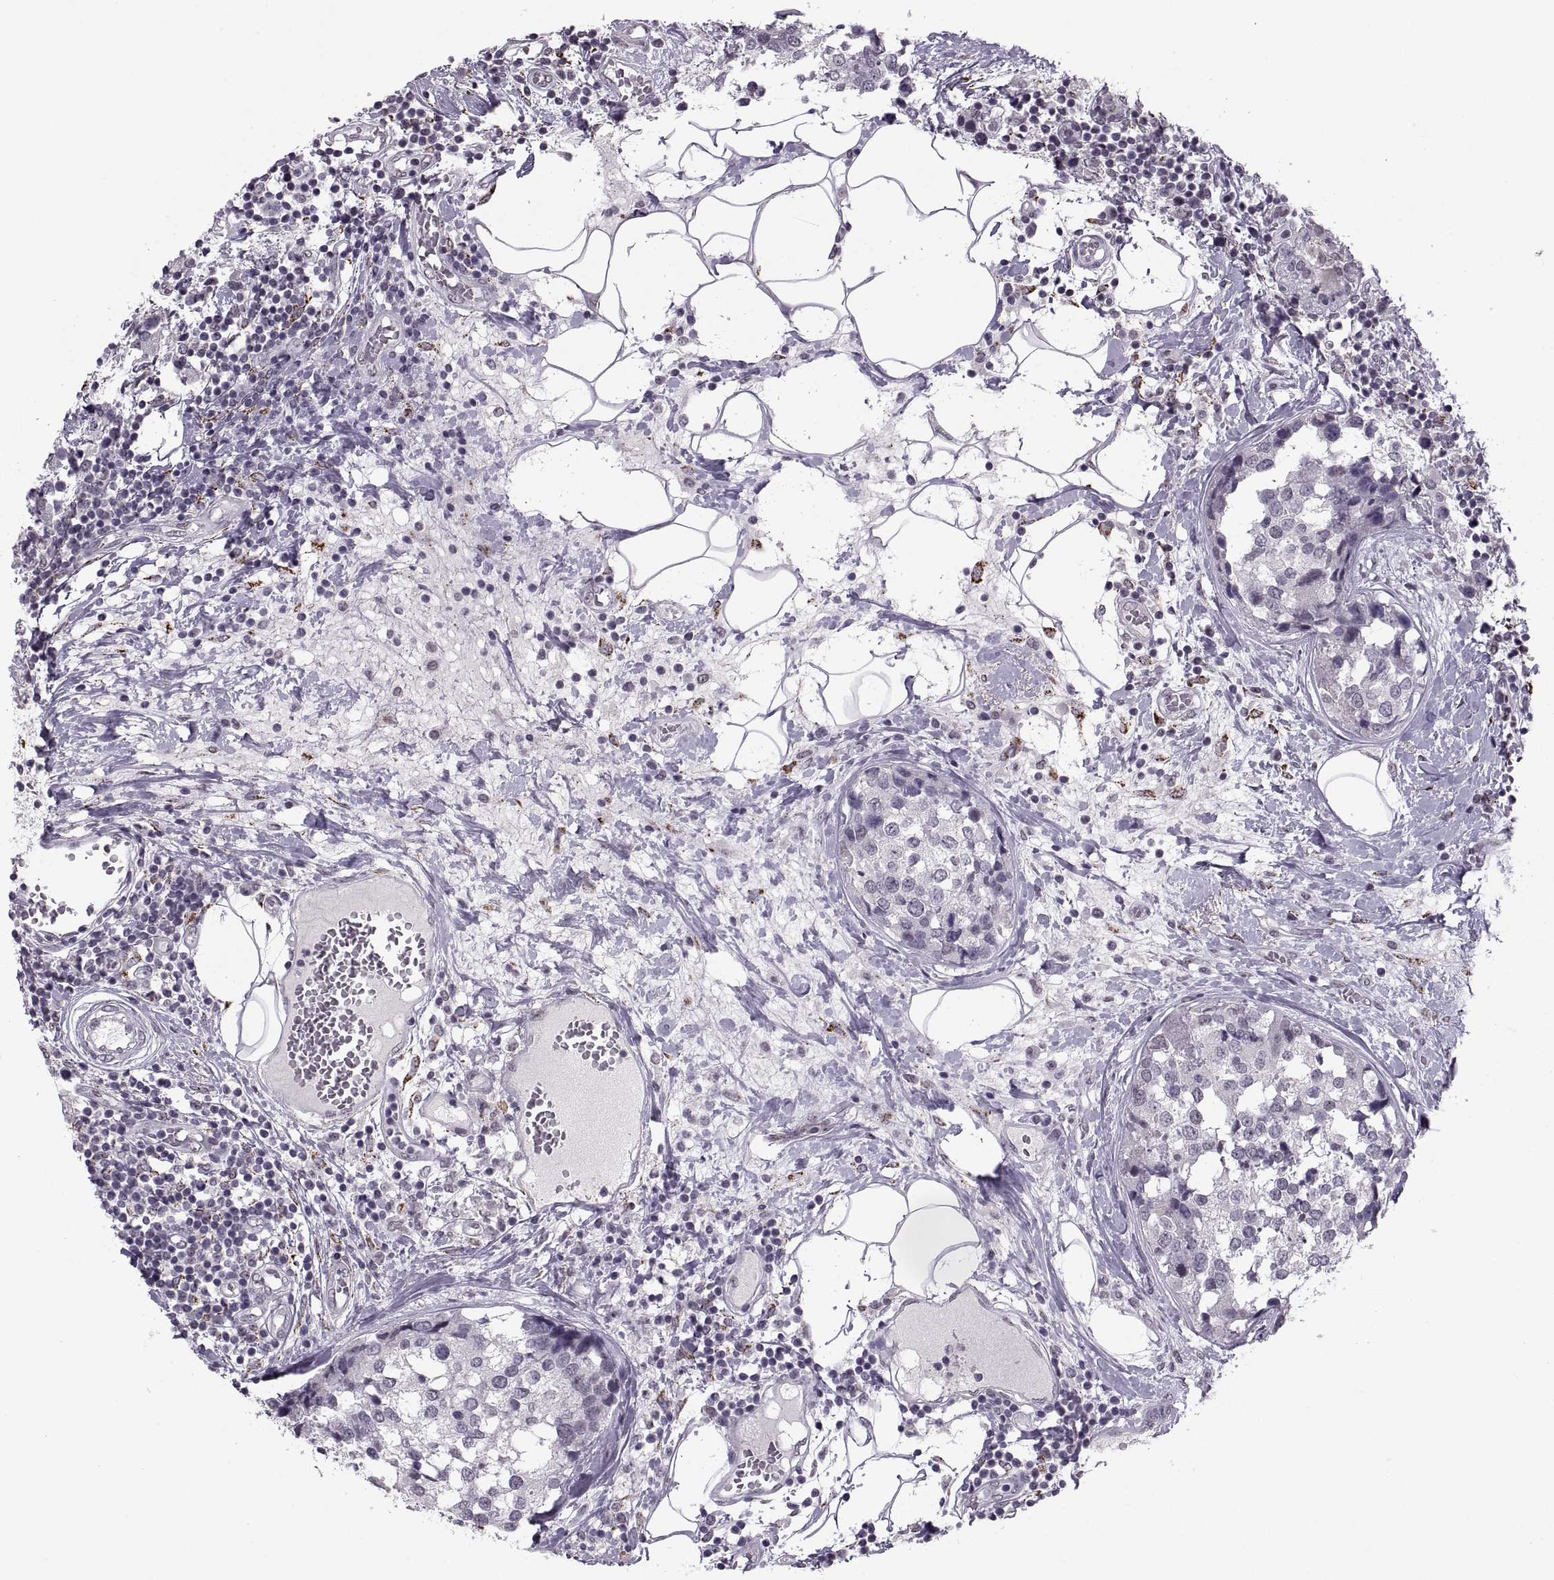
{"staining": {"intensity": "negative", "quantity": "none", "location": "none"}, "tissue": "breast cancer", "cell_type": "Tumor cells", "image_type": "cancer", "snomed": [{"axis": "morphology", "description": "Lobular carcinoma"}, {"axis": "topography", "description": "Breast"}], "caption": "Human breast lobular carcinoma stained for a protein using immunohistochemistry demonstrates no expression in tumor cells.", "gene": "OTP", "patient": {"sex": "female", "age": 59}}